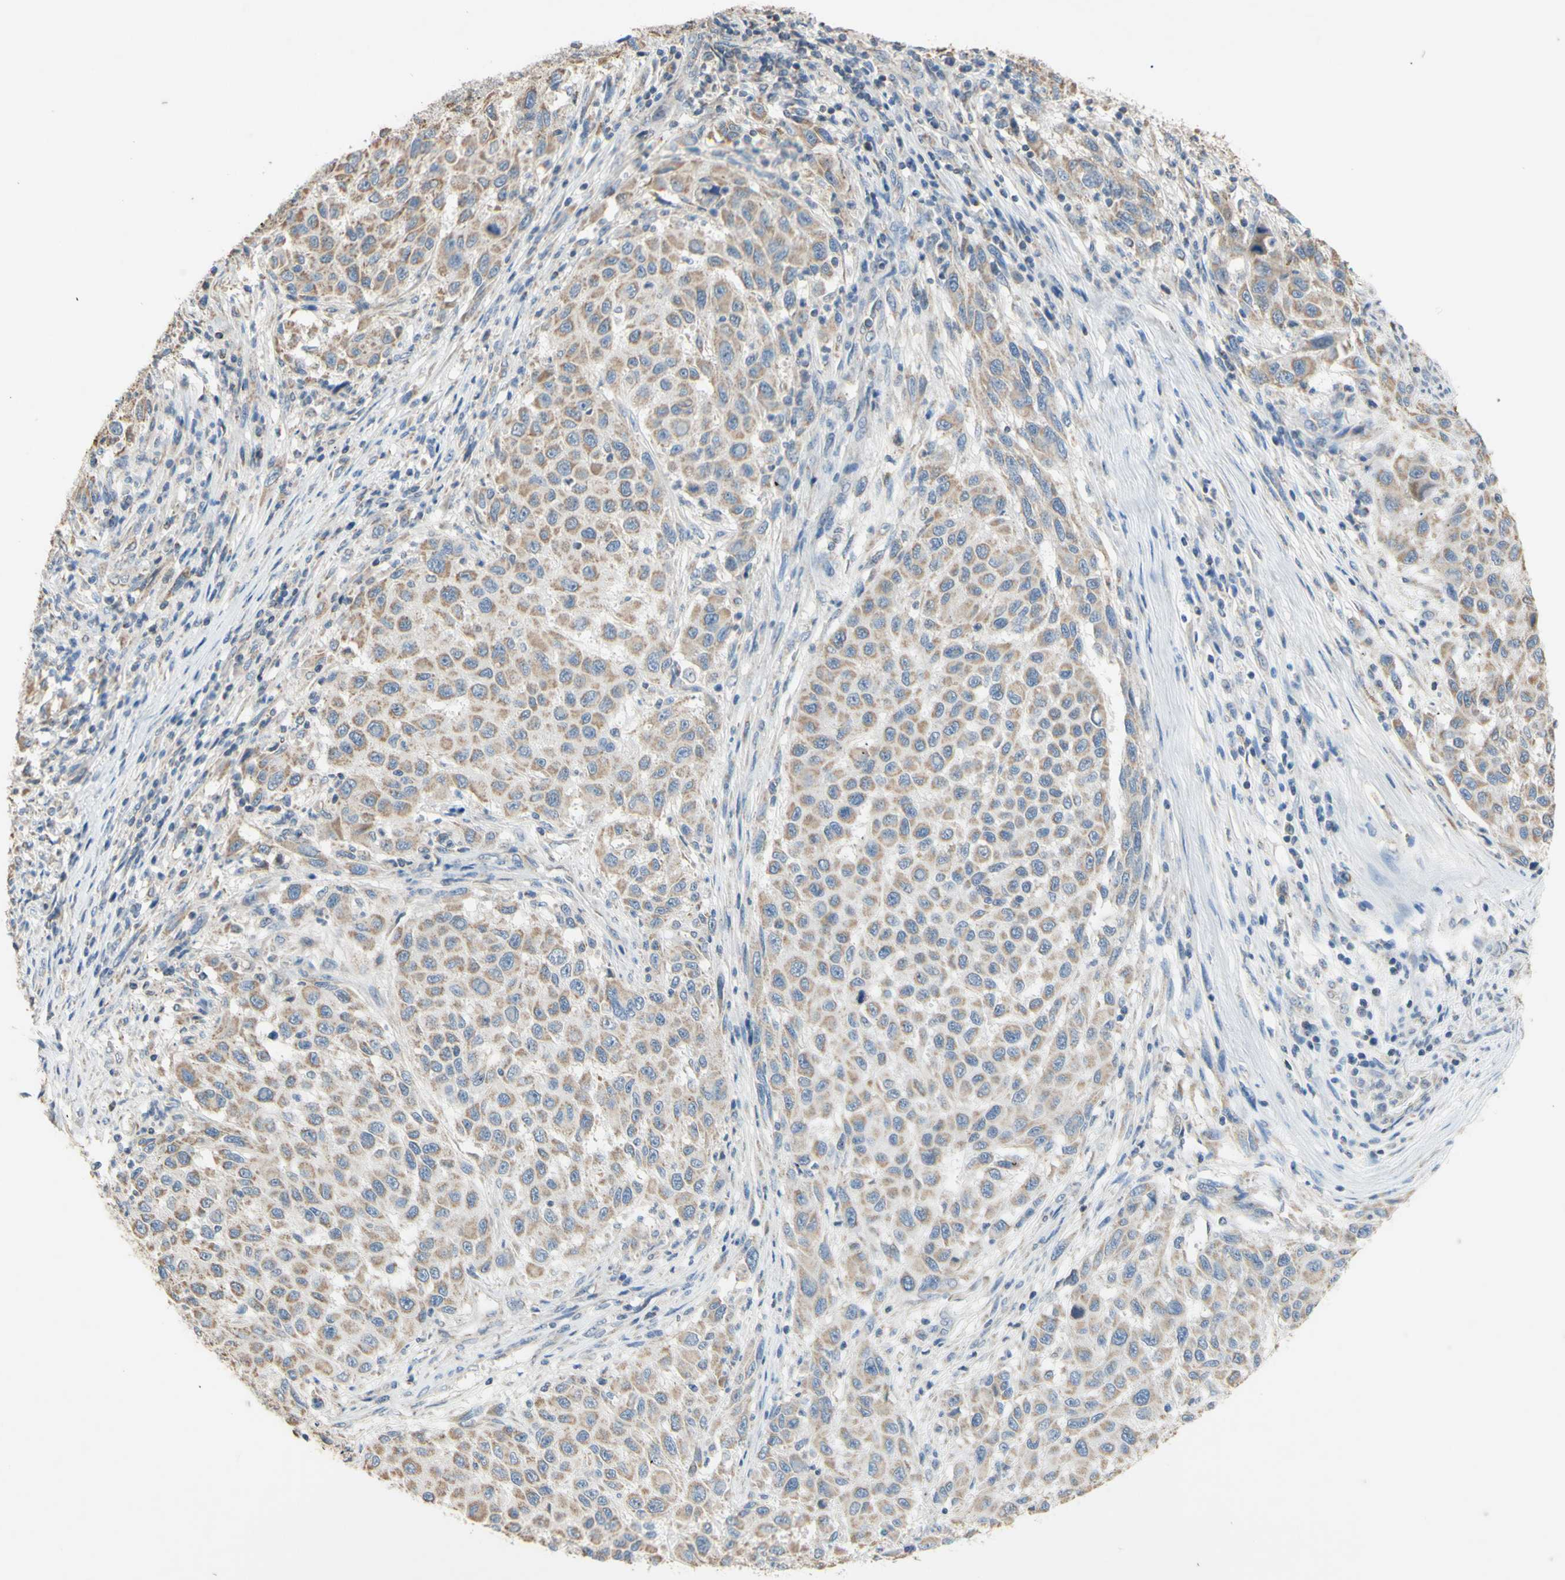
{"staining": {"intensity": "moderate", "quantity": ">75%", "location": "cytoplasmic/membranous"}, "tissue": "melanoma", "cell_type": "Tumor cells", "image_type": "cancer", "snomed": [{"axis": "morphology", "description": "Malignant melanoma, Metastatic site"}, {"axis": "topography", "description": "Lymph node"}], "caption": "IHC histopathology image of neoplastic tissue: human melanoma stained using immunohistochemistry exhibits medium levels of moderate protein expression localized specifically in the cytoplasmic/membranous of tumor cells, appearing as a cytoplasmic/membranous brown color.", "gene": "PTGIS", "patient": {"sex": "male", "age": 61}}